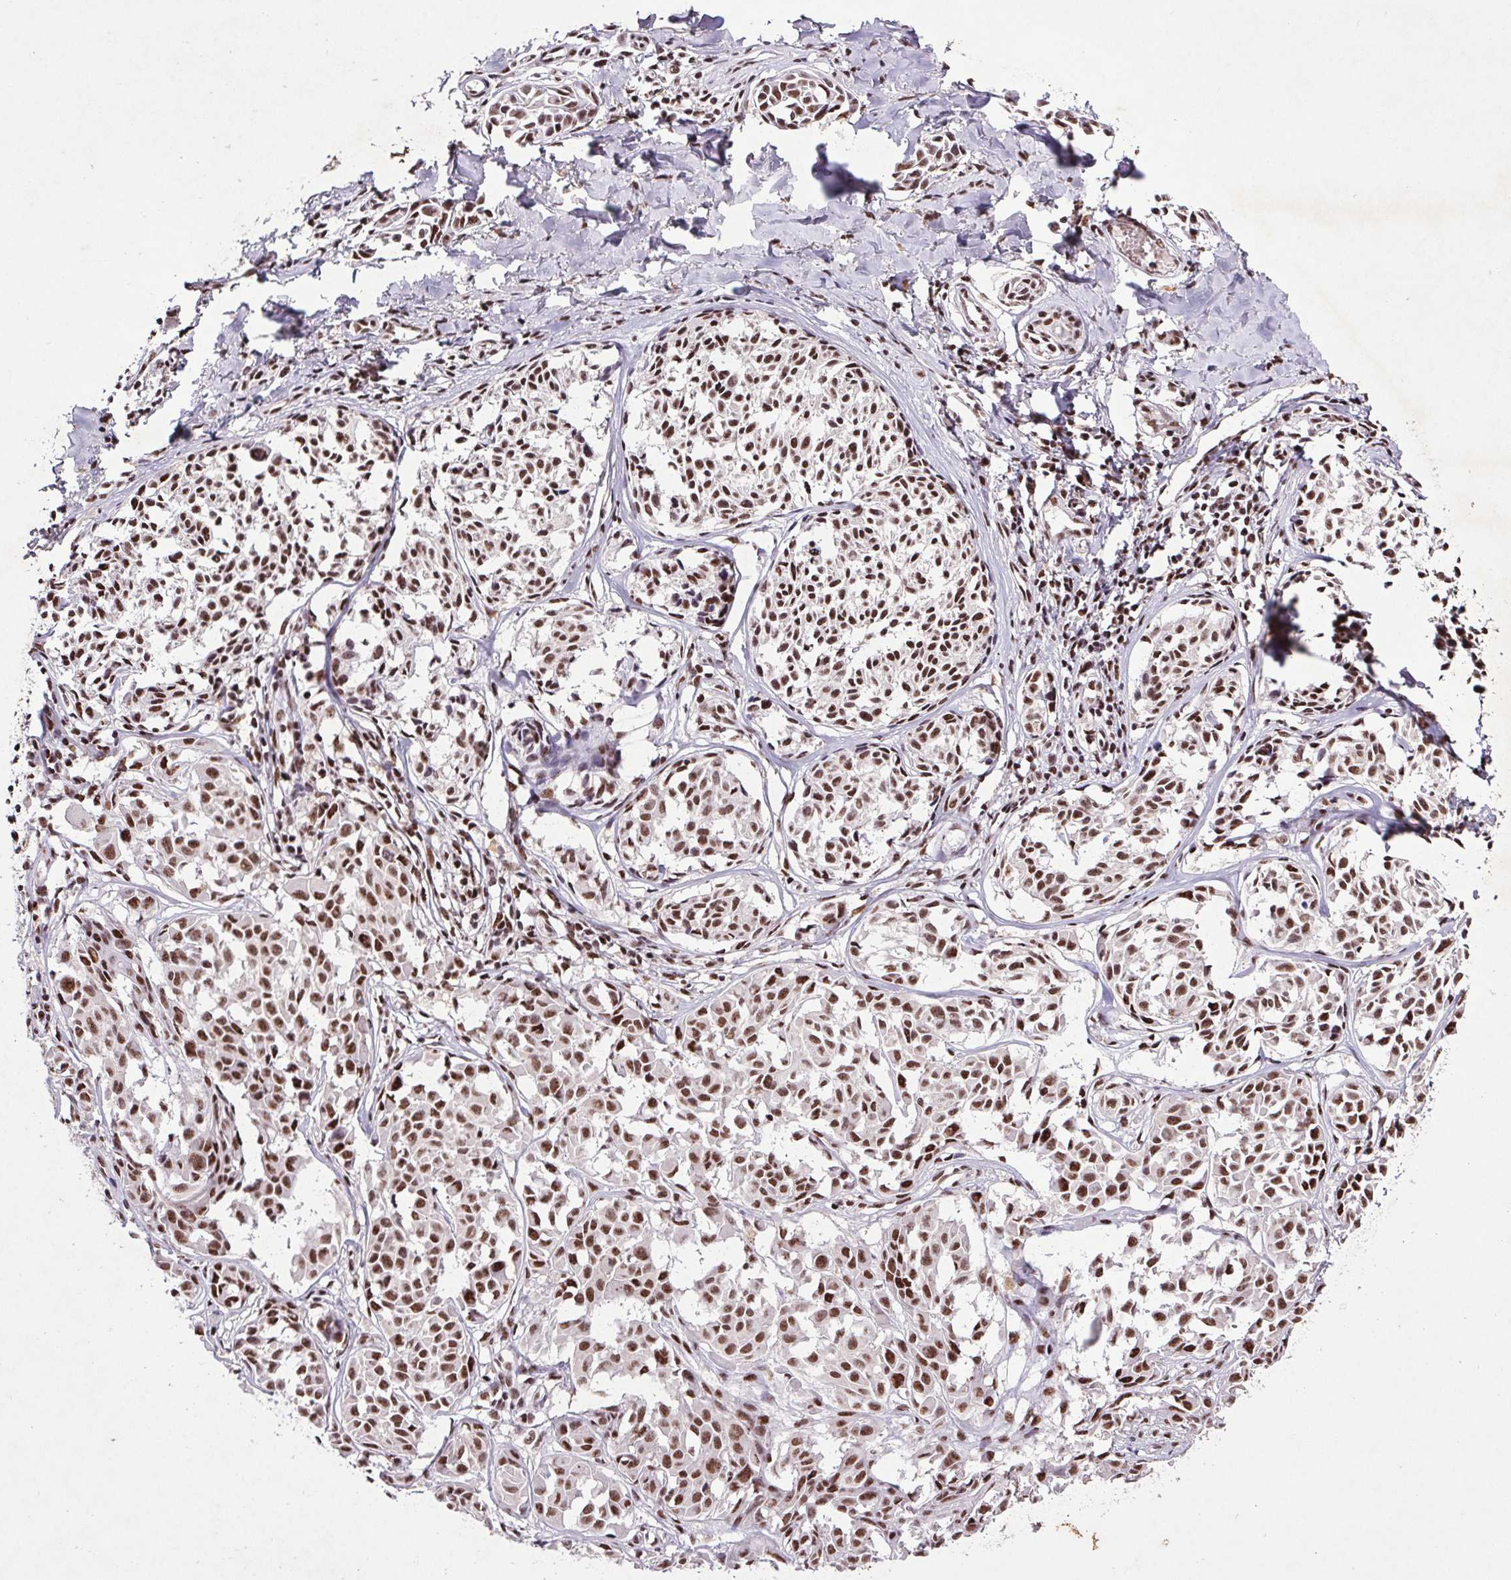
{"staining": {"intensity": "strong", "quantity": ">75%", "location": "nuclear"}, "tissue": "melanoma", "cell_type": "Tumor cells", "image_type": "cancer", "snomed": [{"axis": "morphology", "description": "Malignant melanoma, NOS"}, {"axis": "topography", "description": "Skin"}], "caption": "Immunohistochemical staining of melanoma exhibits strong nuclear protein staining in about >75% of tumor cells.", "gene": "LDLRAD4", "patient": {"sex": "male", "age": 51}}